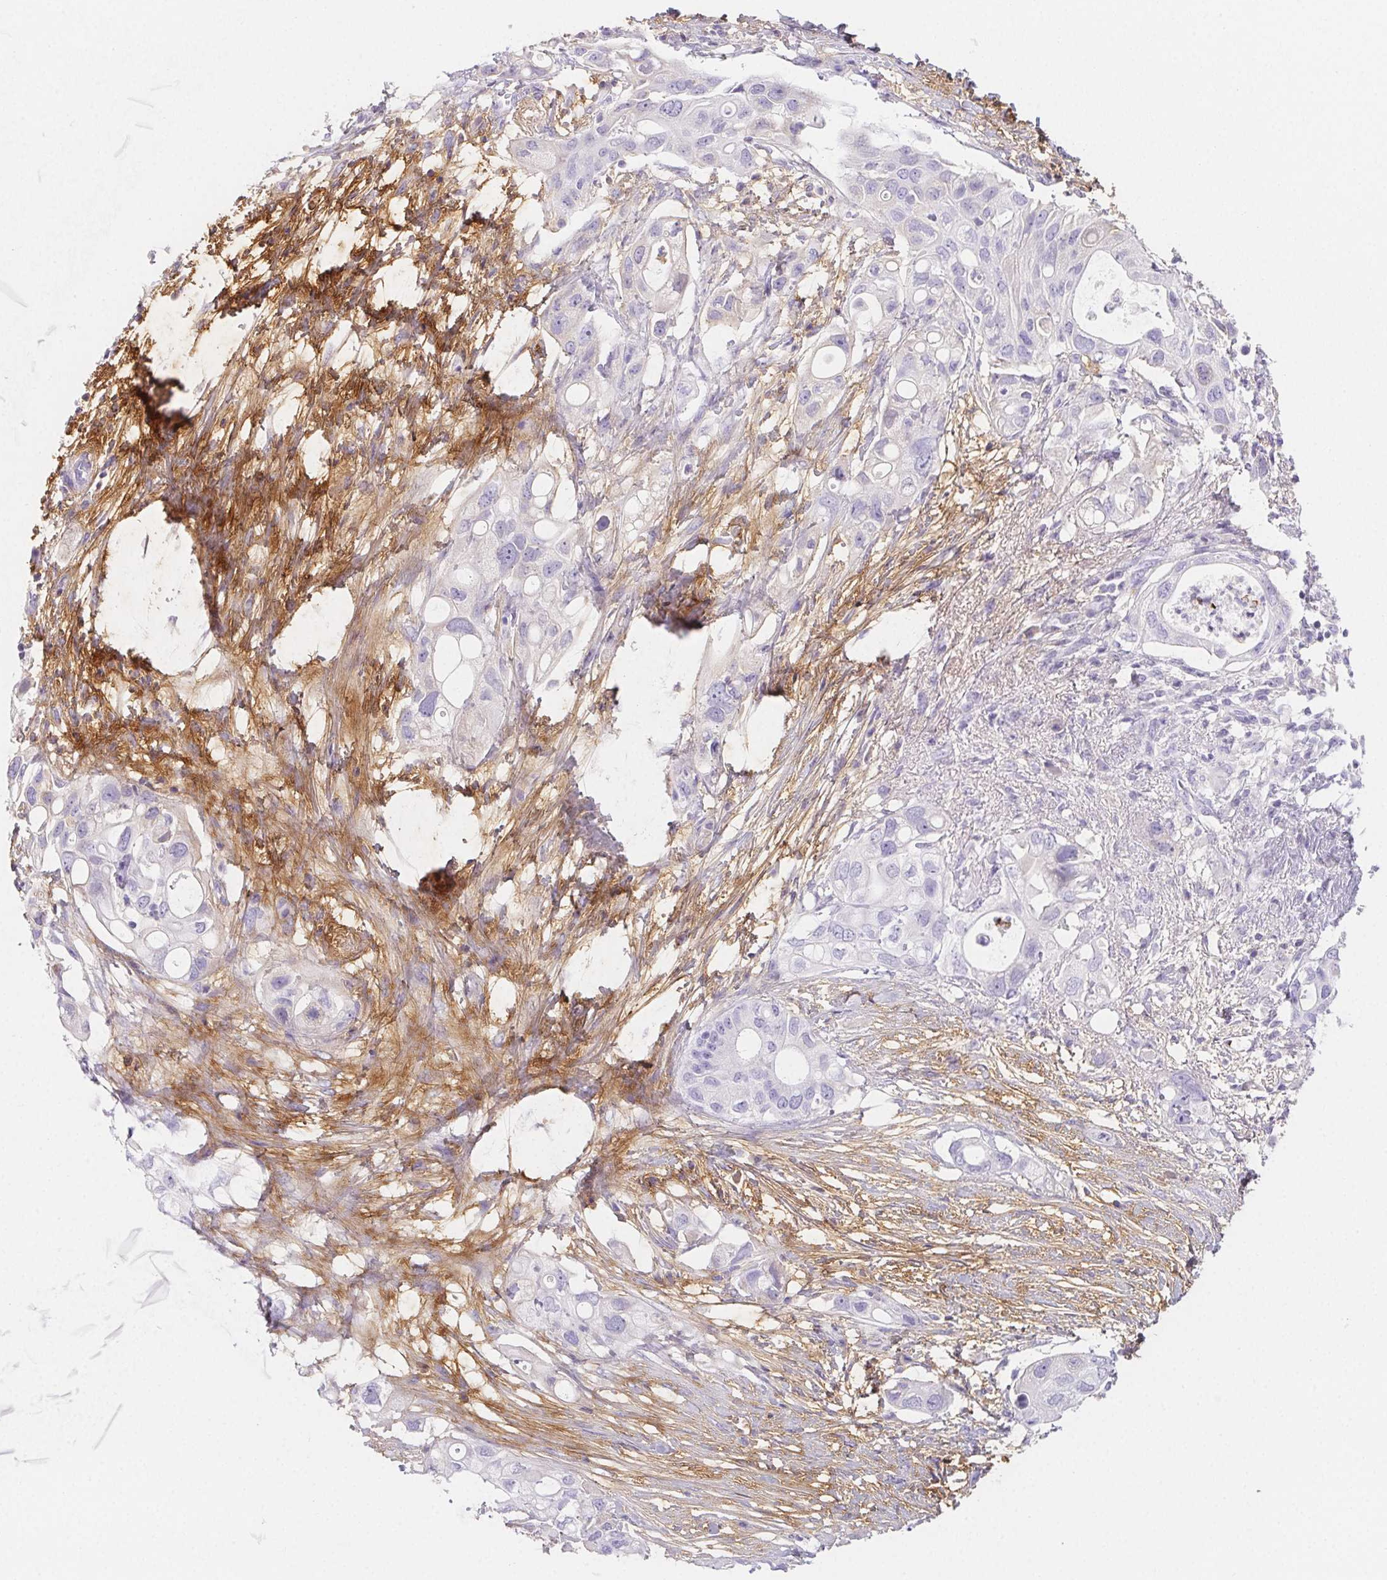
{"staining": {"intensity": "negative", "quantity": "none", "location": "none"}, "tissue": "pancreatic cancer", "cell_type": "Tumor cells", "image_type": "cancer", "snomed": [{"axis": "morphology", "description": "Adenocarcinoma, NOS"}, {"axis": "topography", "description": "Pancreas"}], "caption": "IHC micrograph of pancreatic cancer stained for a protein (brown), which reveals no staining in tumor cells.", "gene": "ITIH2", "patient": {"sex": "female", "age": 72}}